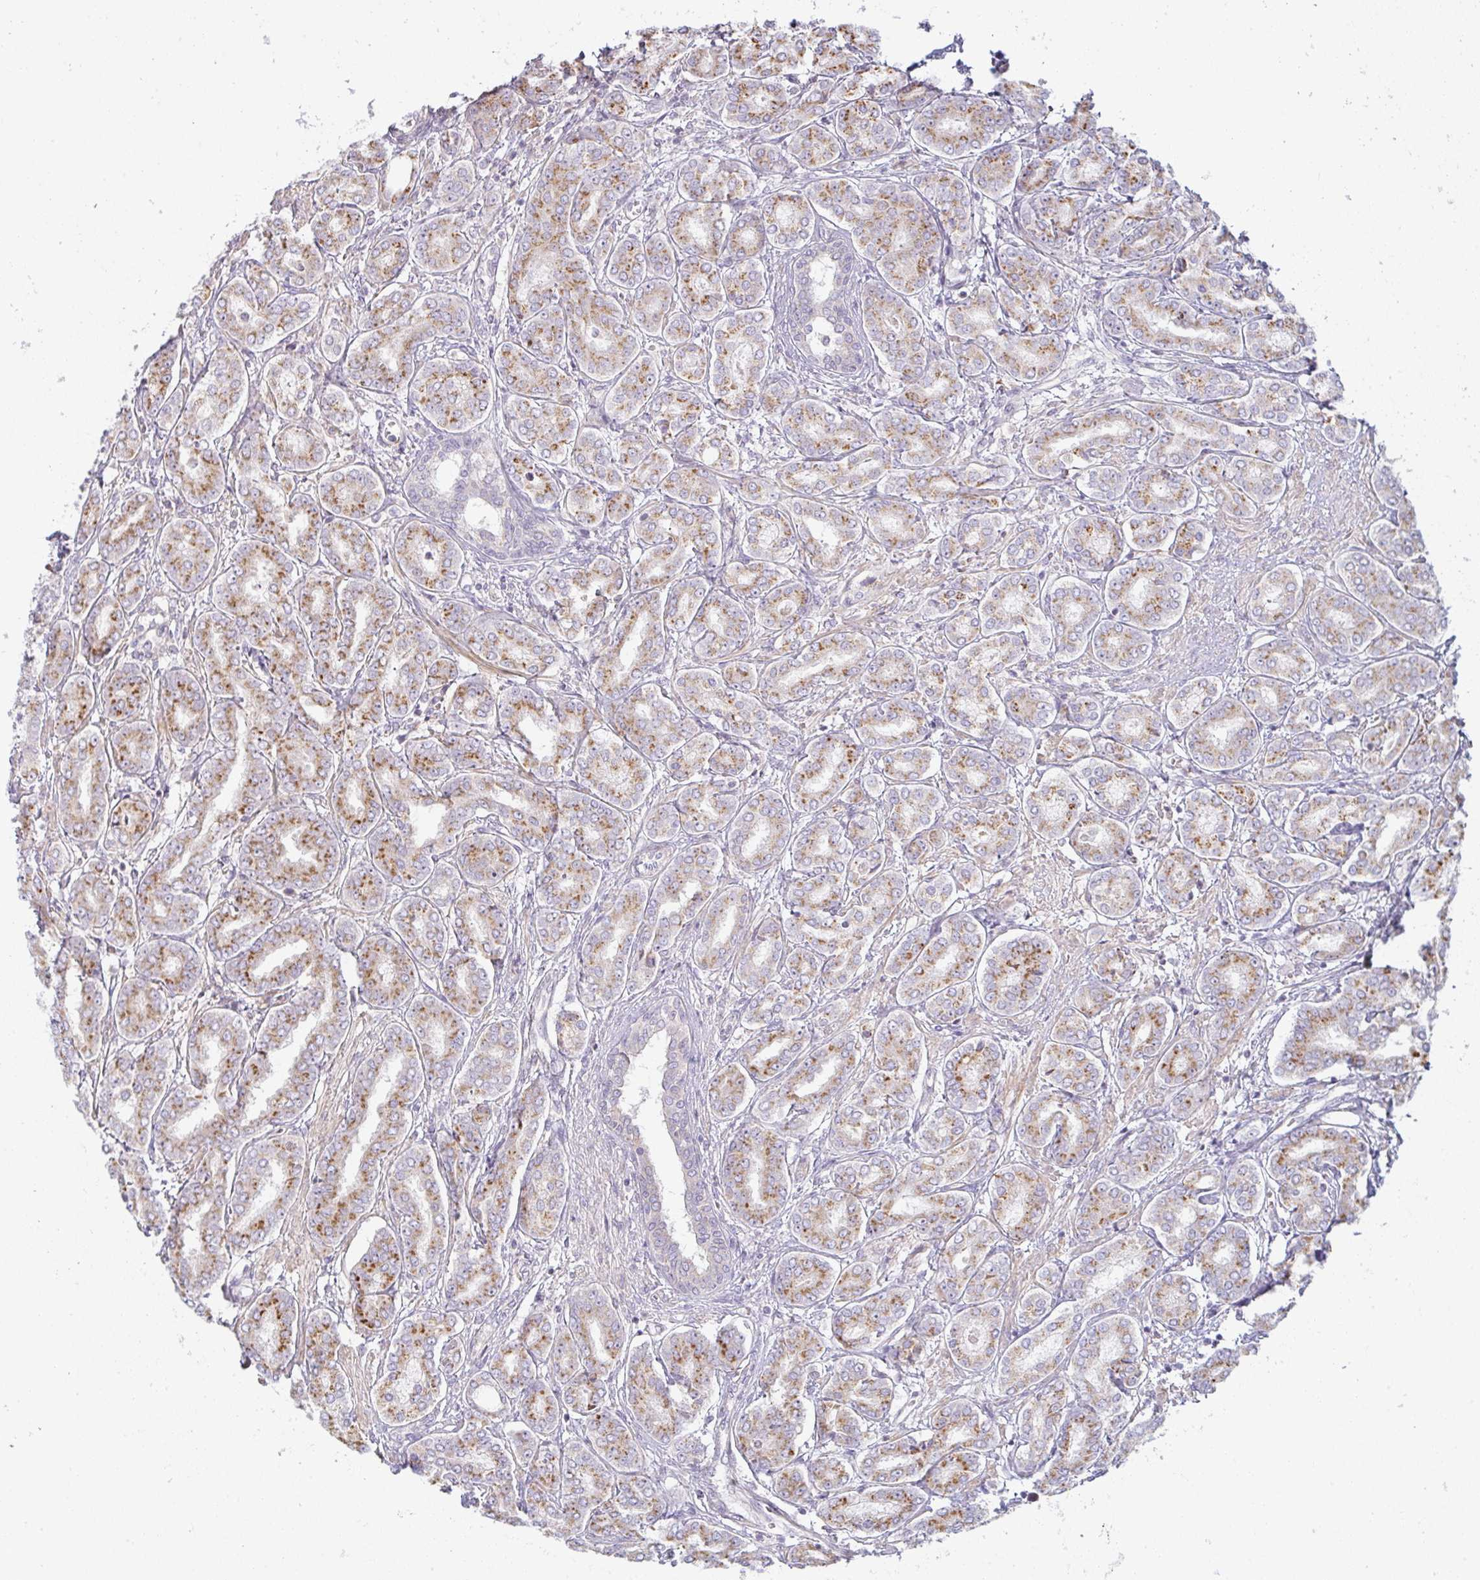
{"staining": {"intensity": "moderate", "quantity": ">75%", "location": "cytoplasmic/membranous"}, "tissue": "prostate cancer", "cell_type": "Tumor cells", "image_type": "cancer", "snomed": [{"axis": "morphology", "description": "Adenocarcinoma, High grade"}, {"axis": "topography", "description": "Prostate"}], "caption": "High-grade adenocarcinoma (prostate) was stained to show a protein in brown. There is medium levels of moderate cytoplasmic/membranous staining in about >75% of tumor cells.", "gene": "MOB1A", "patient": {"sex": "male", "age": 72}}